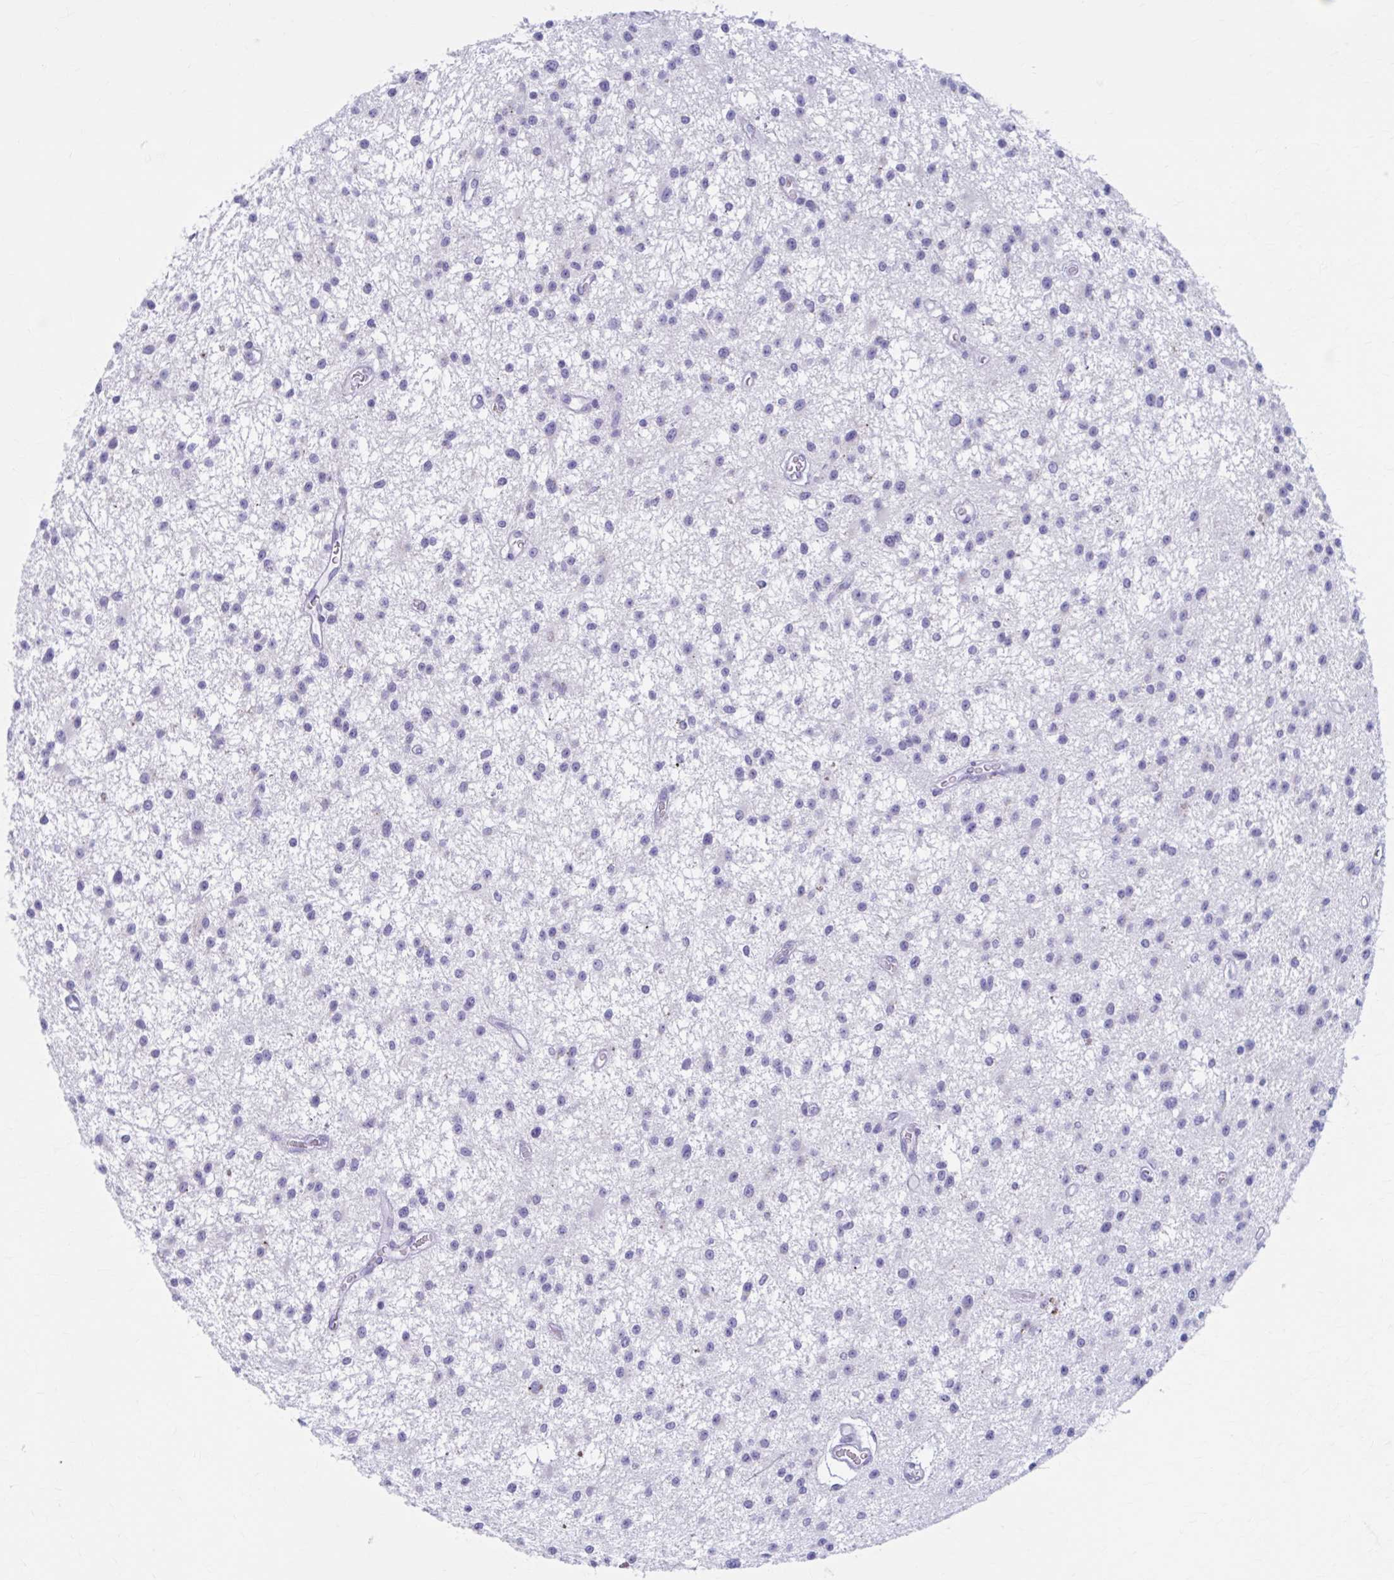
{"staining": {"intensity": "negative", "quantity": "none", "location": "none"}, "tissue": "glioma", "cell_type": "Tumor cells", "image_type": "cancer", "snomed": [{"axis": "morphology", "description": "Glioma, malignant, Low grade"}, {"axis": "topography", "description": "Brain"}], "caption": "DAB immunohistochemical staining of malignant low-grade glioma reveals no significant staining in tumor cells.", "gene": "KCNE2", "patient": {"sex": "male", "age": 43}}